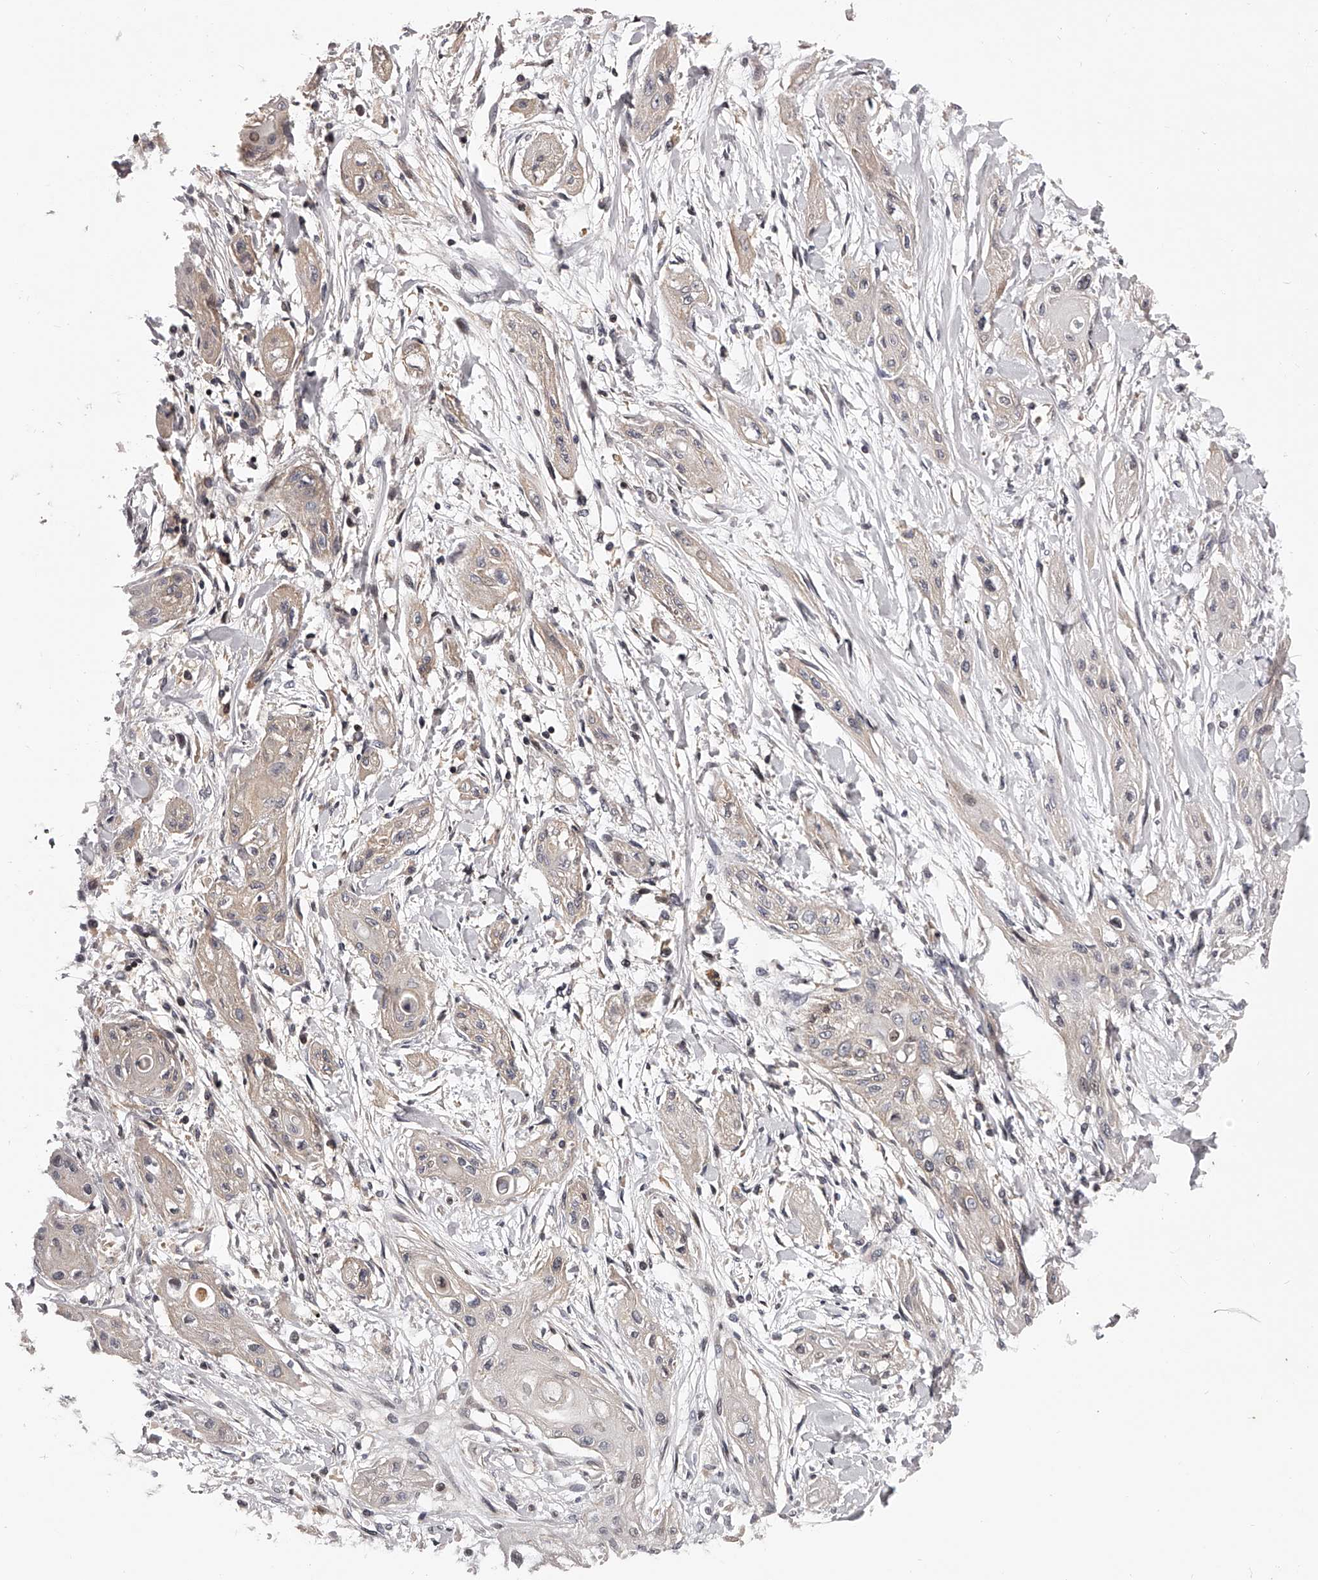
{"staining": {"intensity": "weak", "quantity": "<25%", "location": "cytoplasmic/membranous"}, "tissue": "lung cancer", "cell_type": "Tumor cells", "image_type": "cancer", "snomed": [{"axis": "morphology", "description": "Squamous cell carcinoma, NOS"}, {"axis": "topography", "description": "Lung"}], "caption": "Tumor cells are negative for protein expression in human lung squamous cell carcinoma.", "gene": "PFDN2", "patient": {"sex": "female", "age": 47}}